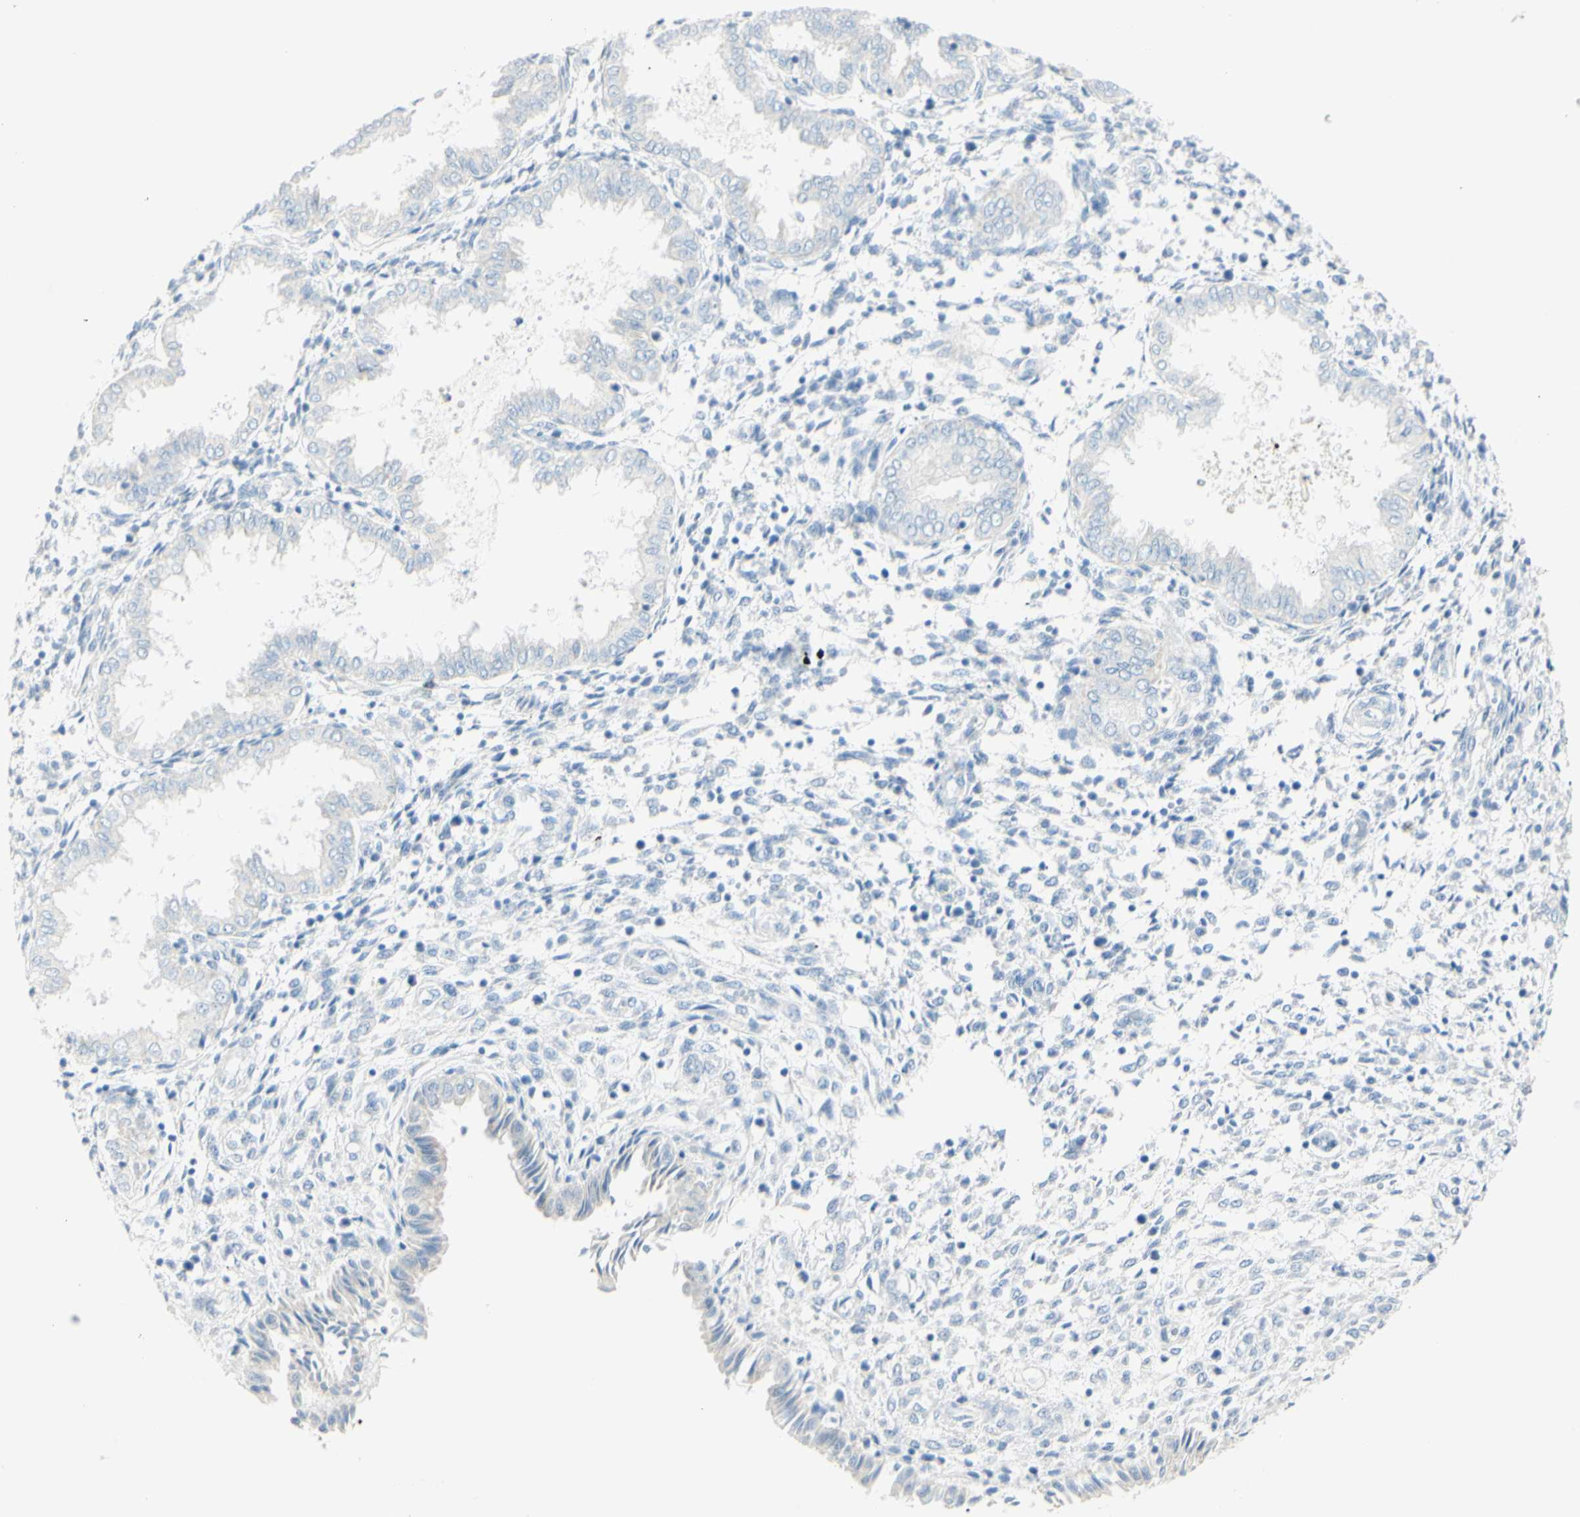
{"staining": {"intensity": "negative", "quantity": "none", "location": "none"}, "tissue": "endometrium", "cell_type": "Cells in endometrial stroma", "image_type": "normal", "snomed": [{"axis": "morphology", "description": "Normal tissue, NOS"}, {"axis": "topography", "description": "Endometrium"}], "caption": "Cells in endometrial stroma show no significant protein staining in unremarkable endometrium. (DAB (3,3'-diaminobenzidine) IHC visualized using brightfield microscopy, high magnification).", "gene": "LETM1", "patient": {"sex": "female", "age": 33}}